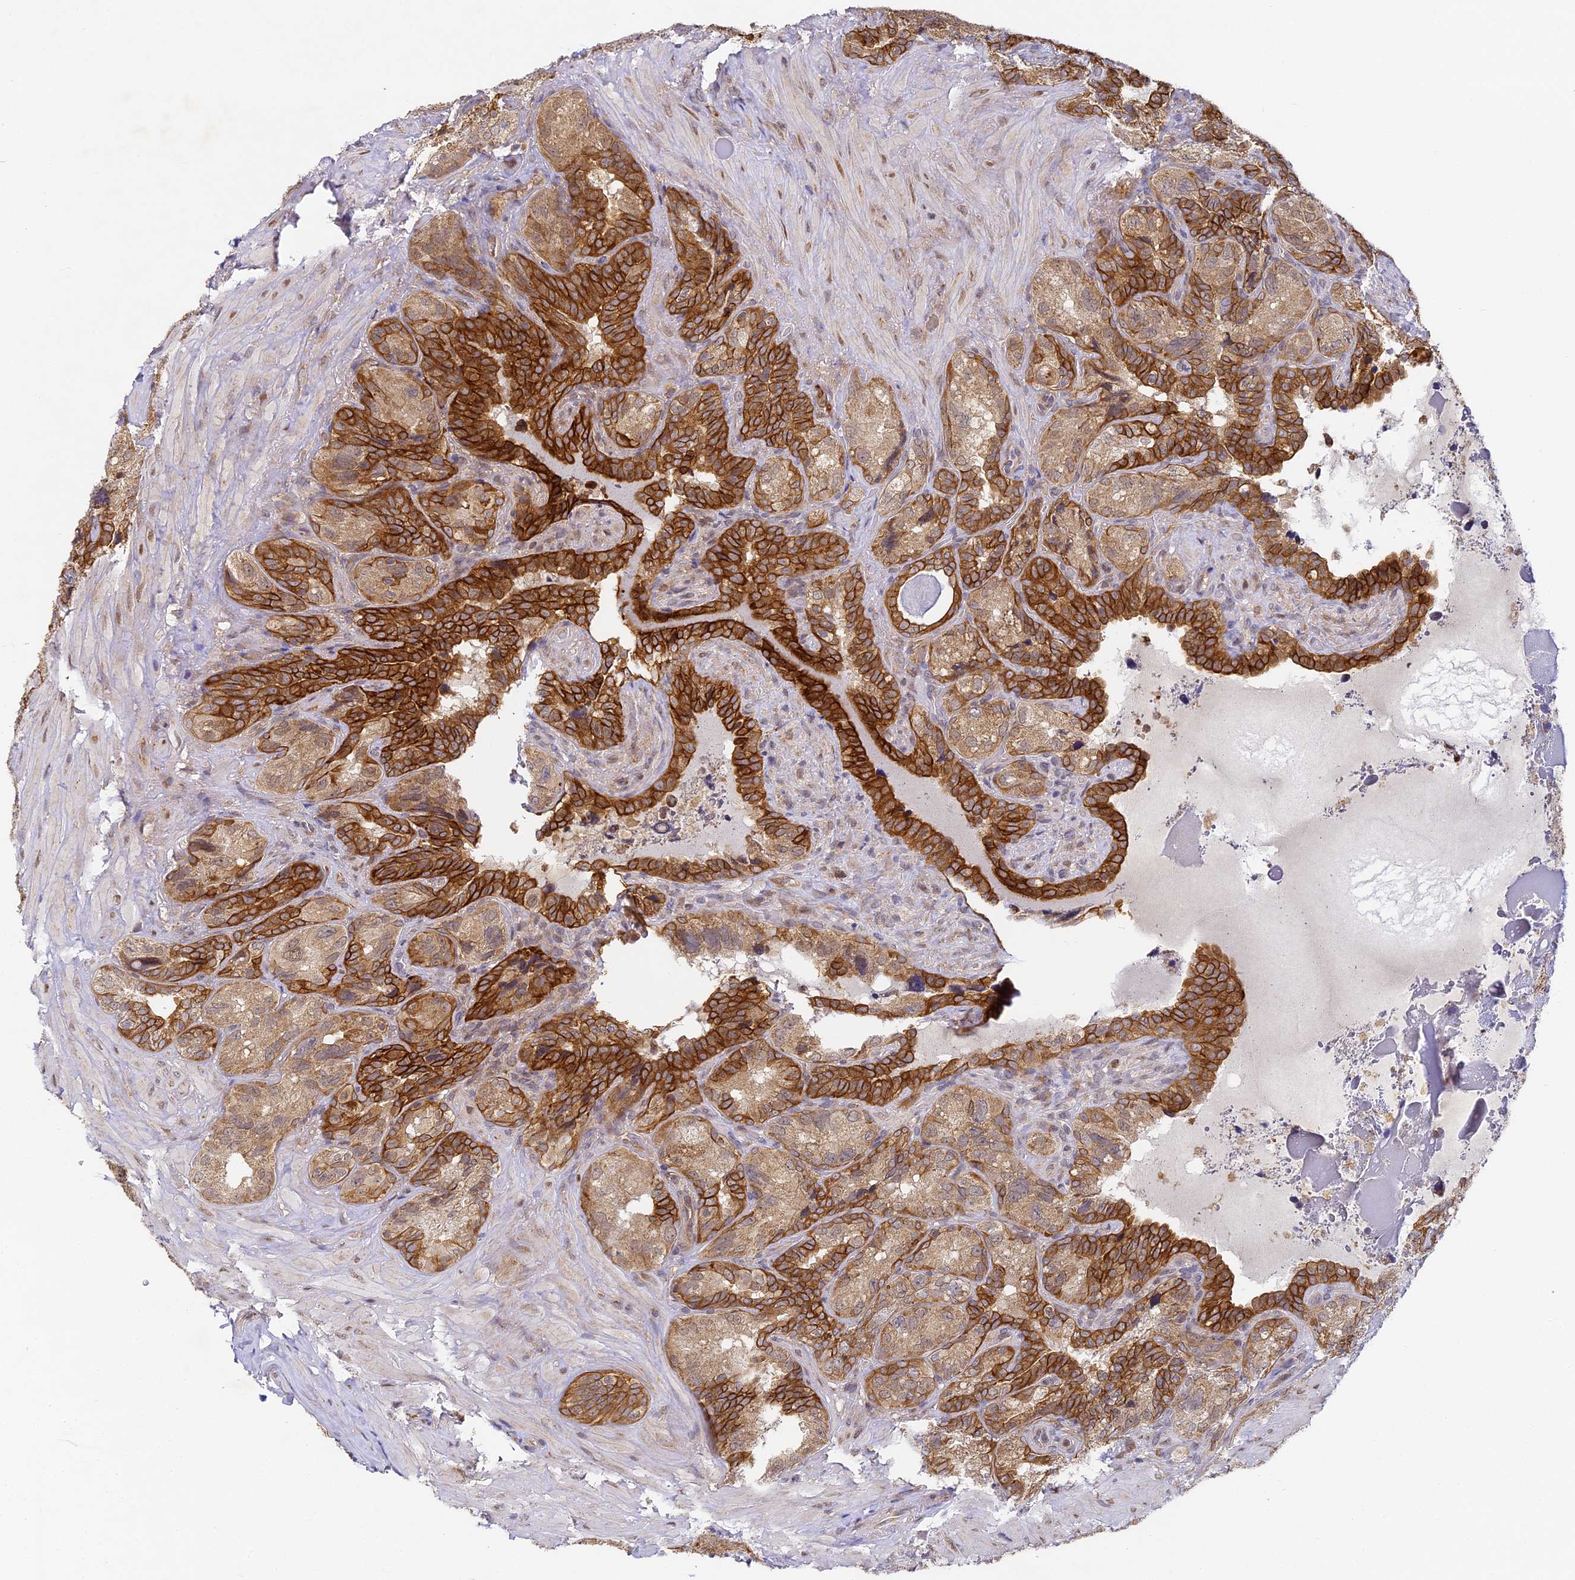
{"staining": {"intensity": "strong", "quantity": ">75%", "location": "cytoplasmic/membranous"}, "tissue": "seminal vesicle", "cell_type": "Glandular cells", "image_type": "normal", "snomed": [{"axis": "morphology", "description": "Normal tissue, NOS"}, {"axis": "topography", "description": "Seminal veicle"}, {"axis": "topography", "description": "Peripheral nerve tissue"}], "caption": "A brown stain highlights strong cytoplasmic/membranous positivity of a protein in glandular cells of unremarkable seminal vesicle. Immunohistochemistry stains the protein of interest in brown and the nuclei are stained blue.", "gene": "DNAAF10", "patient": {"sex": "male", "age": 67}}